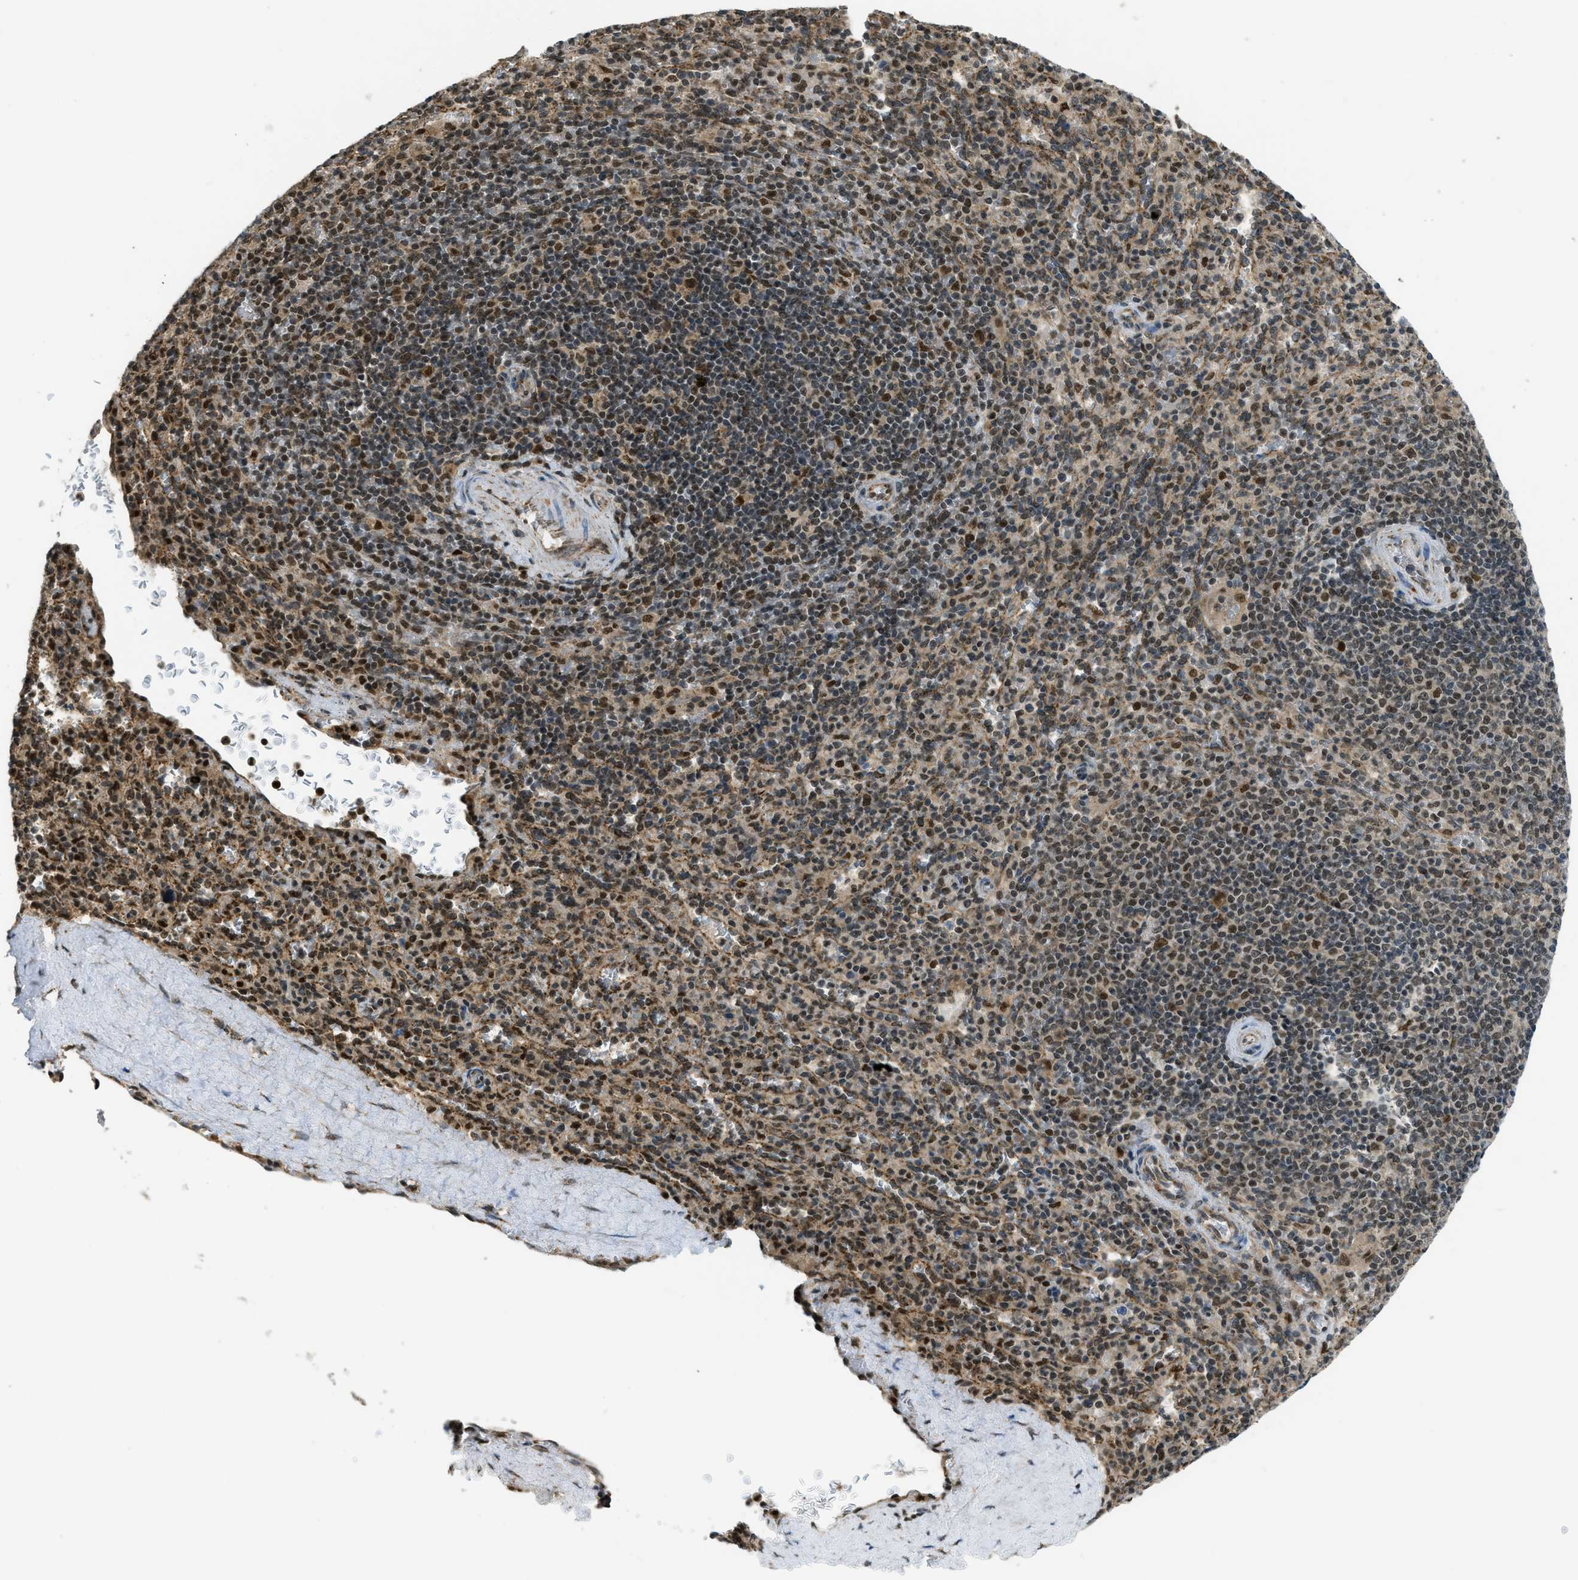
{"staining": {"intensity": "moderate", "quantity": "25%-75%", "location": "nuclear"}, "tissue": "spleen", "cell_type": "Cells in red pulp", "image_type": "normal", "snomed": [{"axis": "morphology", "description": "Normal tissue, NOS"}, {"axis": "topography", "description": "Spleen"}], "caption": "Protein expression analysis of normal human spleen reveals moderate nuclear staining in about 25%-75% of cells in red pulp. Immunohistochemistry stains the protein of interest in brown and the nuclei are stained blue.", "gene": "TNPO1", "patient": {"sex": "male", "age": 36}}